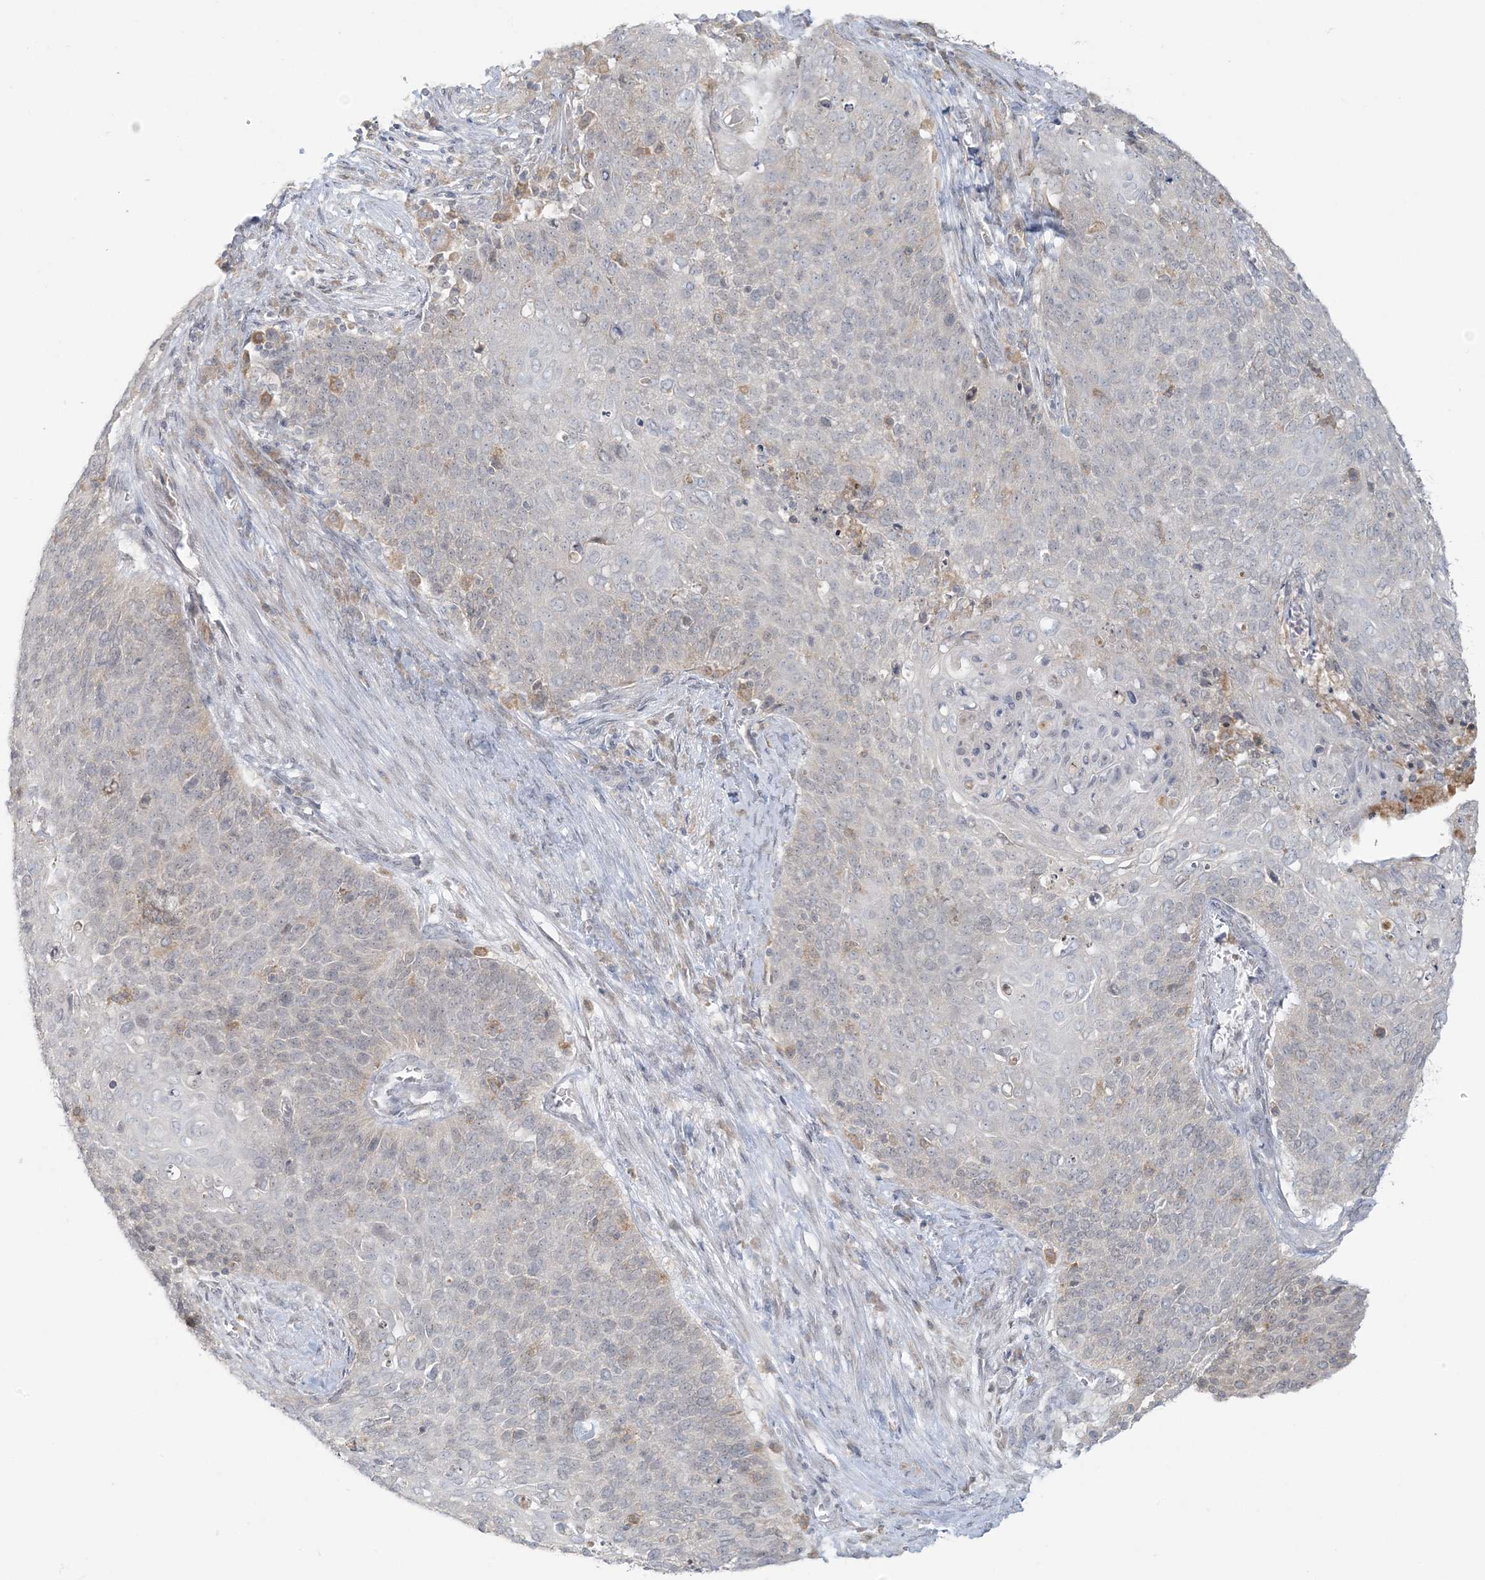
{"staining": {"intensity": "negative", "quantity": "none", "location": "none"}, "tissue": "cervical cancer", "cell_type": "Tumor cells", "image_type": "cancer", "snomed": [{"axis": "morphology", "description": "Squamous cell carcinoma, NOS"}, {"axis": "topography", "description": "Cervix"}], "caption": "Immunohistochemistry (IHC) histopathology image of neoplastic tissue: human cervical cancer stained with DAB (3,3'-diaminobenzidine) demonstrates no significant protein positivity in tumor cells.", "gene": "EEFSEC", "patient": {"sex": "female", "age": 39}}